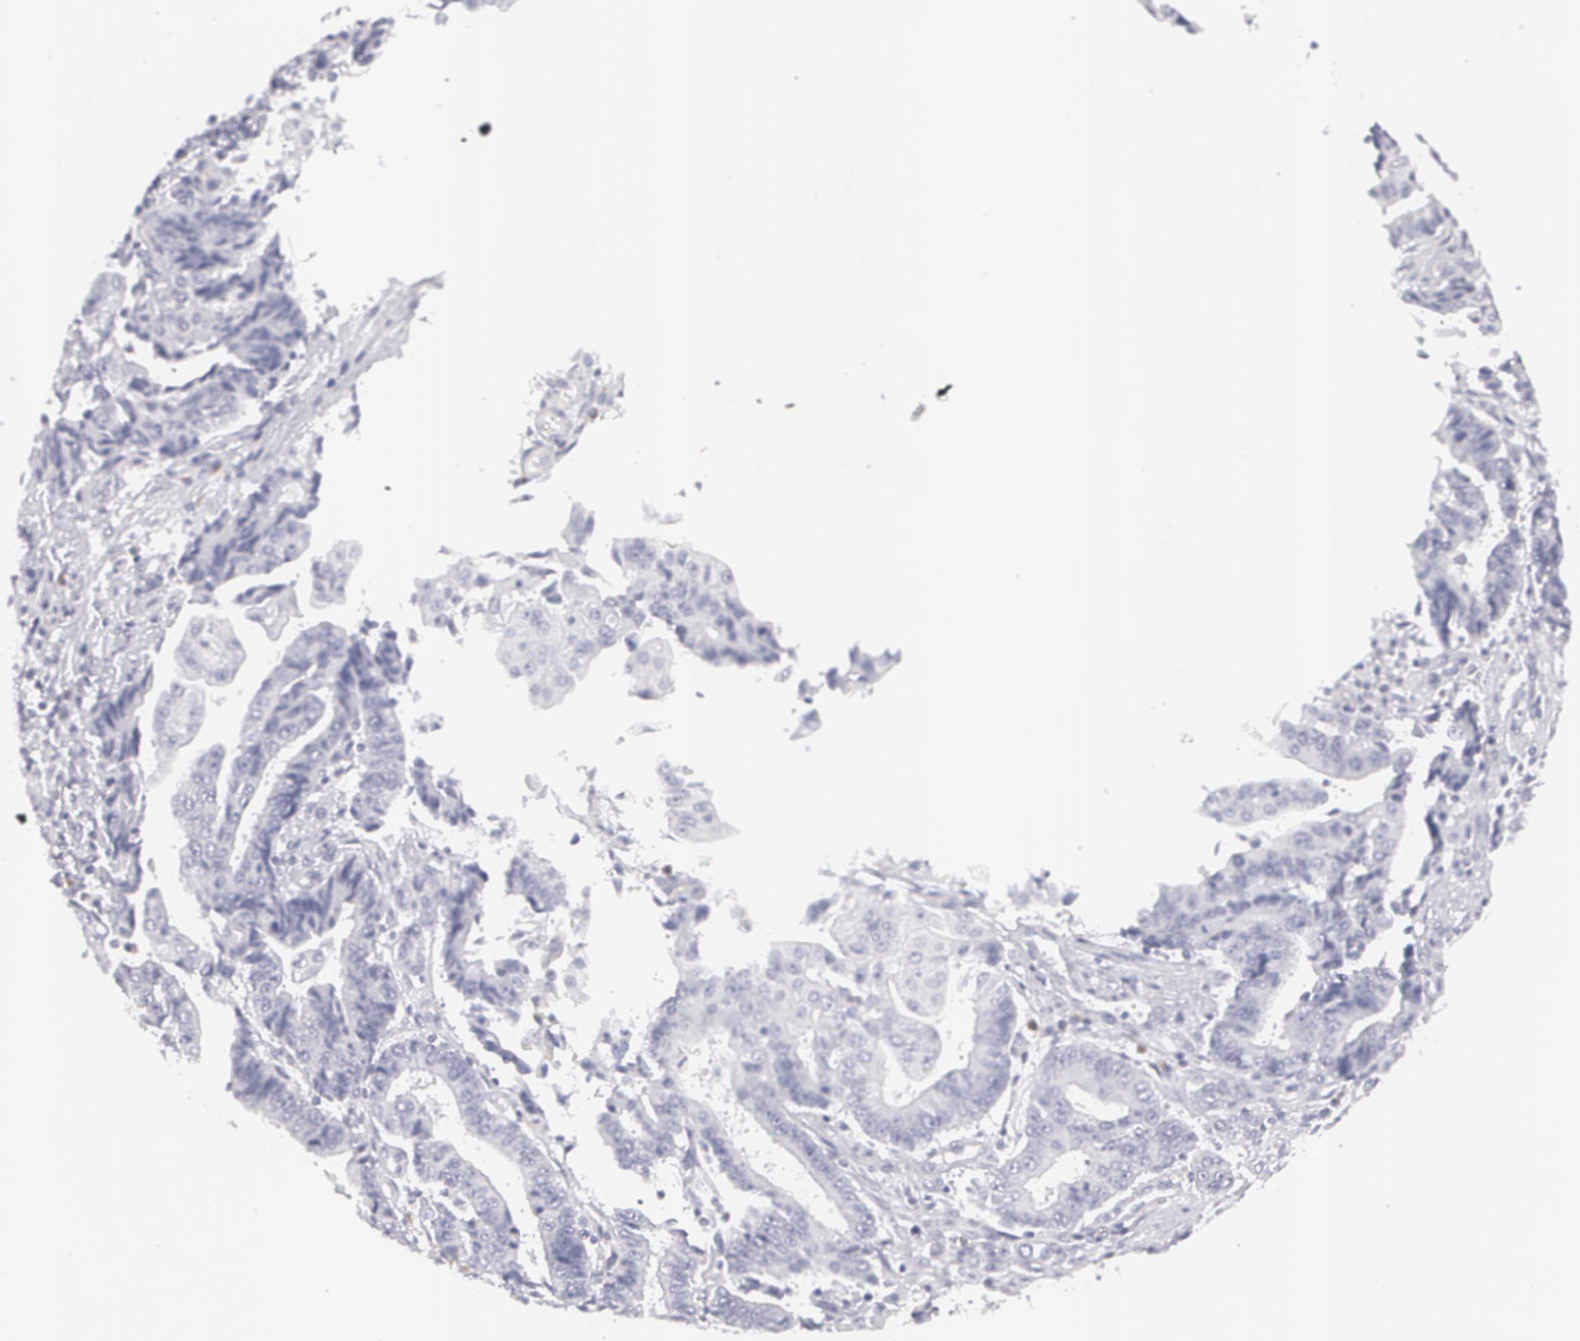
{"staining": {"intensity": "negative", "quantity": "none", "location": "none"}, "tissue": "endometrial cancer", "cell_type": "Tumor cells", "image_type": "cancer", "snomed": [{"axis": "morphology", "description": "Adenocarcinoma, NOS"}, {"axis": "topography", "description": "Endometrium"}], "caption": "Endometrial cancer (adenocarcinoma) was stained to show a protein in brown. There is no significant staining in tumor cells. (Brightfield microscopy of DAB (3,3'-diaminobenzidine) IHC at high magnification).", "gene": "MBNL3", "patient": {"sex": "female", "age": 75}}